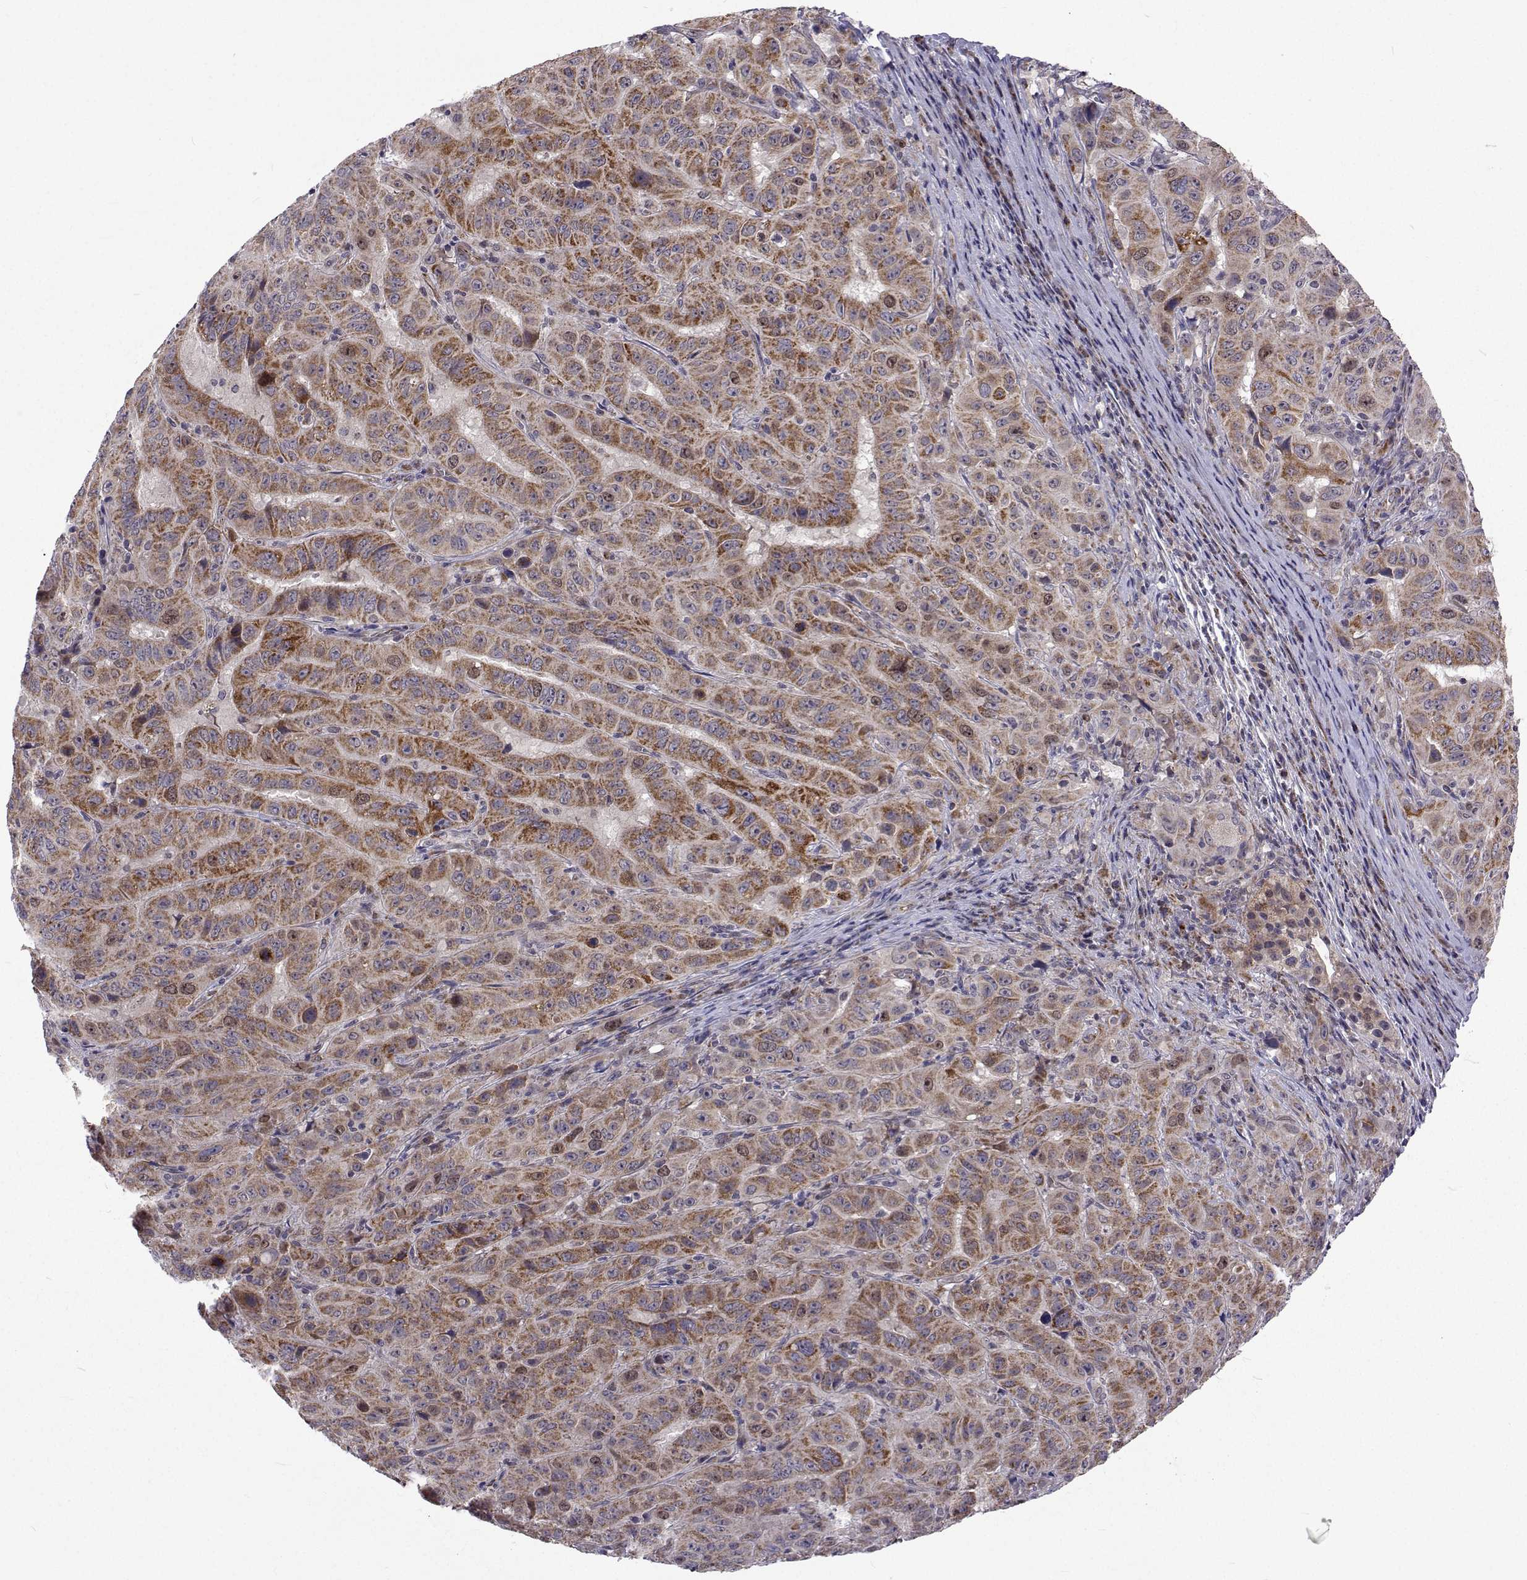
{"staining": {"intensity": "moderate", "quantity": ">75%", "location": "cytoplasmic/membranous"}, "tissue": "pancreatic cancer", "cell_type": "Tumor cells", "image_type": "cancer", "snomed": [{"axis": "morphology", "description": "Adenocarcinoma, NOS"}, {"axis": "topography", "description": "Pancreas"}], "caption": "Brown immunohistochemical staining in human pancreatic cancer (adenocarcinoma) shows moderate cytoplasmic/membranous staining in about >75% of tumor cells.", "gene": "DHTKD1", "patient": {"sex": "male", "age": 63}}